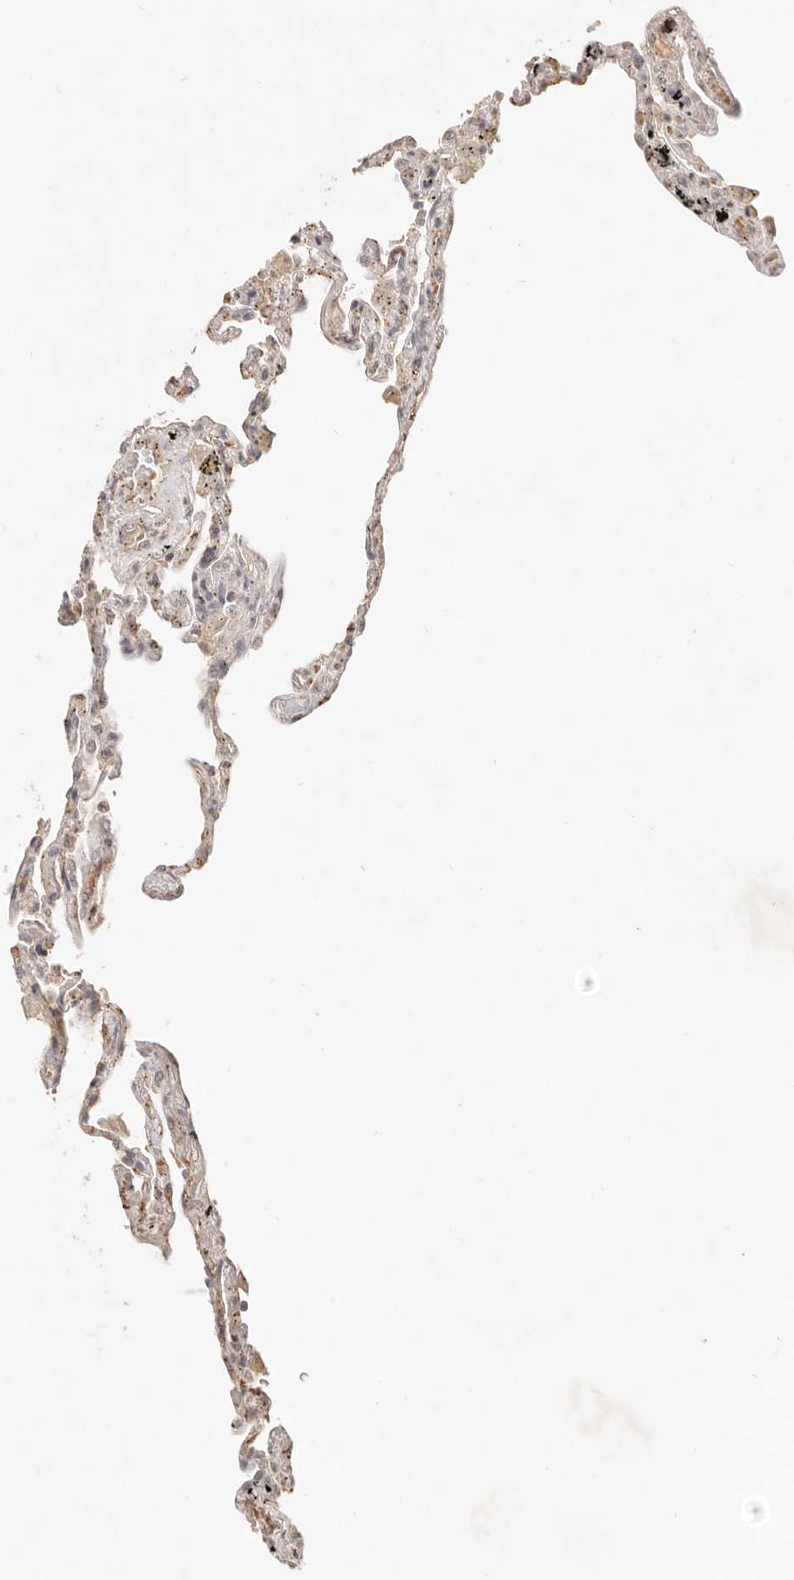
{"staining": {"intensity": "weak", "quantity": "25%-75%", "location": "cytoplasmic/membranous"}, "tissue": "lung", "cell_type": "Alveolar cells", "image_type": "normal", "snomed": [{"axis": "morphology", "description": "Normal tissue, NOS"}, {"axis": "topography", "description": "Lung"}], "caption": "Human lung stained with a brown dye reveals weak cytoplasmic/membranous positive positivity in approximately 25%-75% of alveolar cells.", "gene": "MEP1A", "patient": {"sex": "male", "age": 59}}